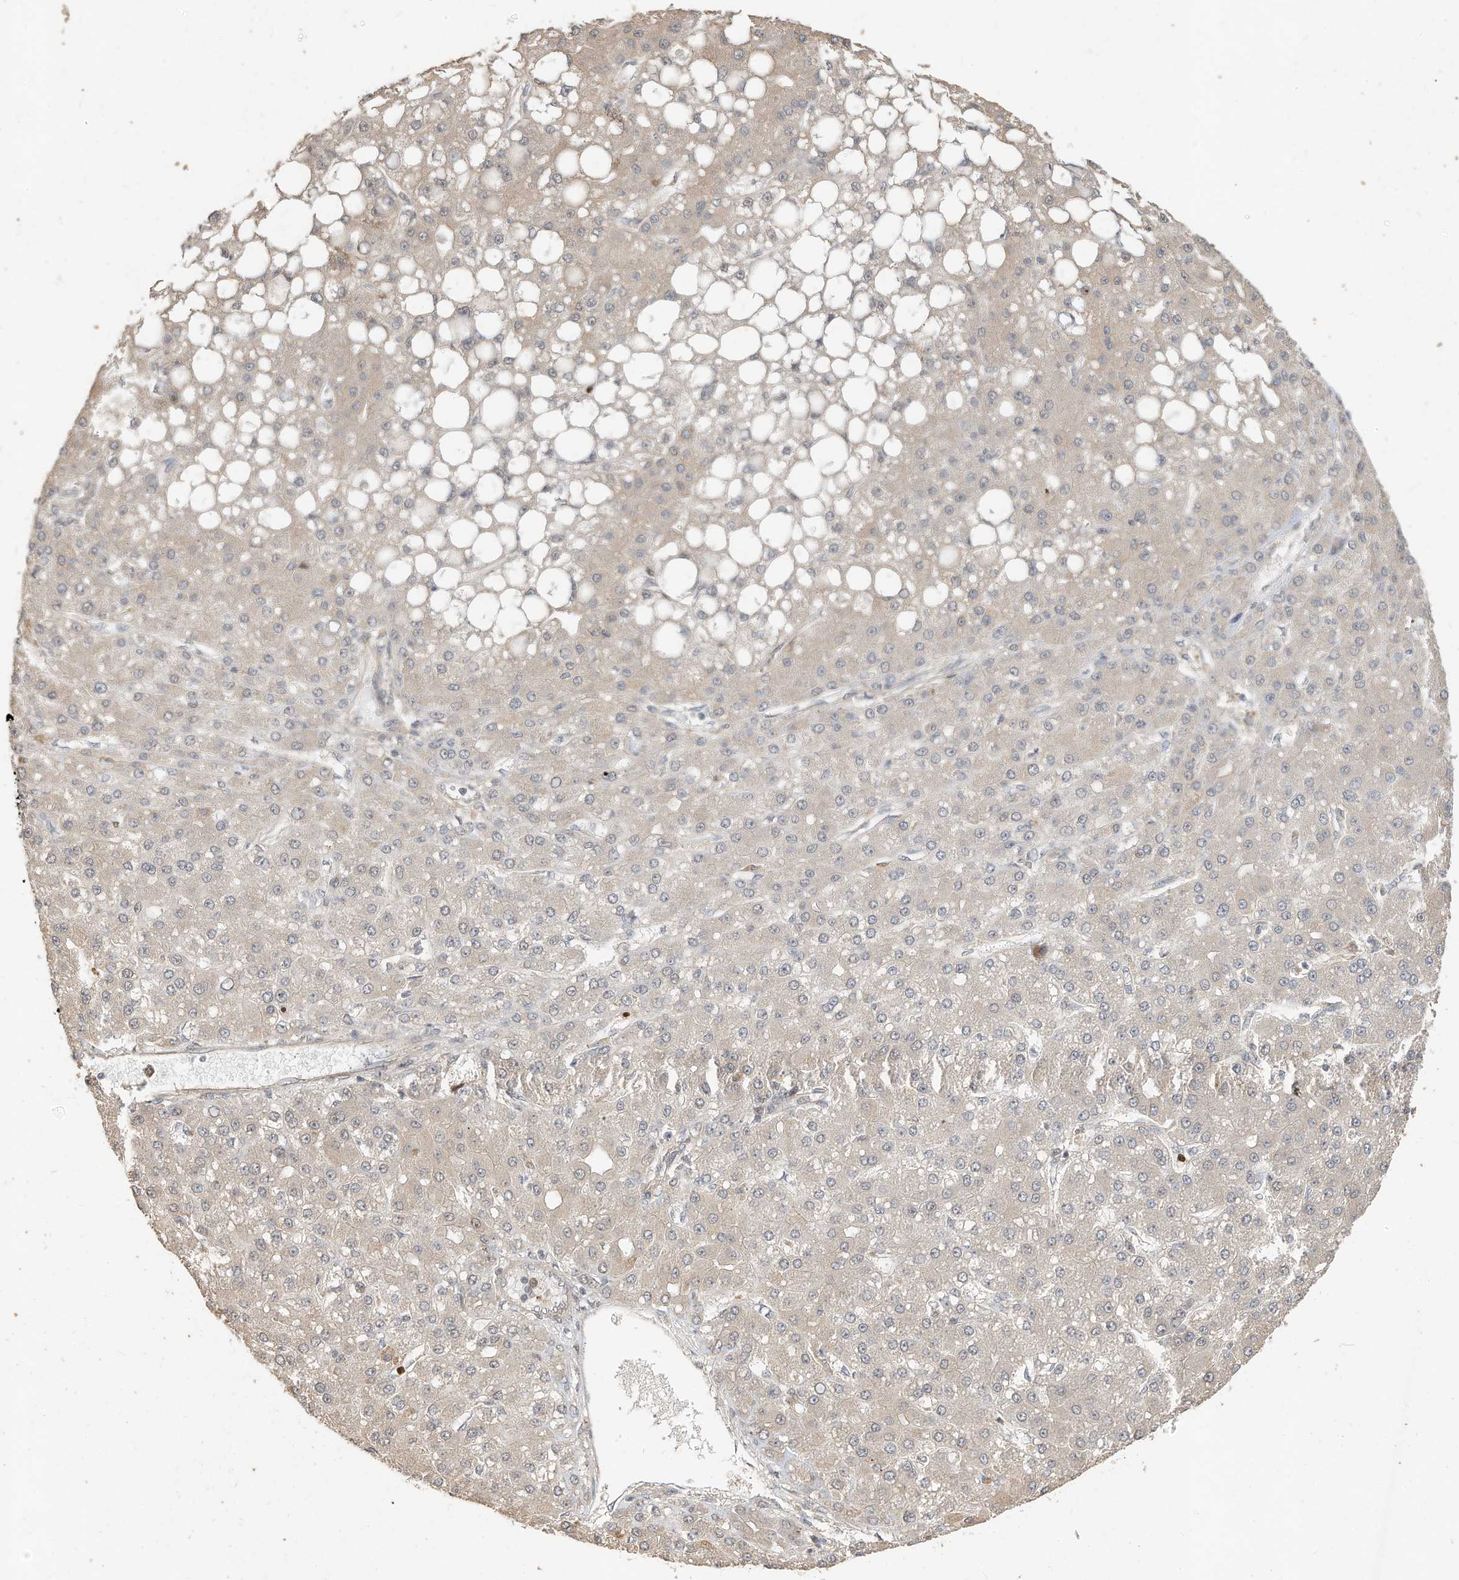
{"staining": {"intensity": "negative", "quantity": "none", "location": "none"}, "tissue": "liver cancer", "cell_type": "Tumor cells", "image_type": "cancer", "snomed": [{"axis": "morphology", "description": "Carcinoma, Hepatocellular, NOS"}, {"axis": "topography", "description": "Liver"}], "caption": "Immunohistochemistry (IHC) image of neoplastic tissue: human liver cancer (hepatocellular carcinoma) stained with DAB (3,3'-diaminobenzidine) demonstrates no significant protein staining in tumor cells.", "gene": "OFD1", "patient": {"sex": "male", "age": 67}}